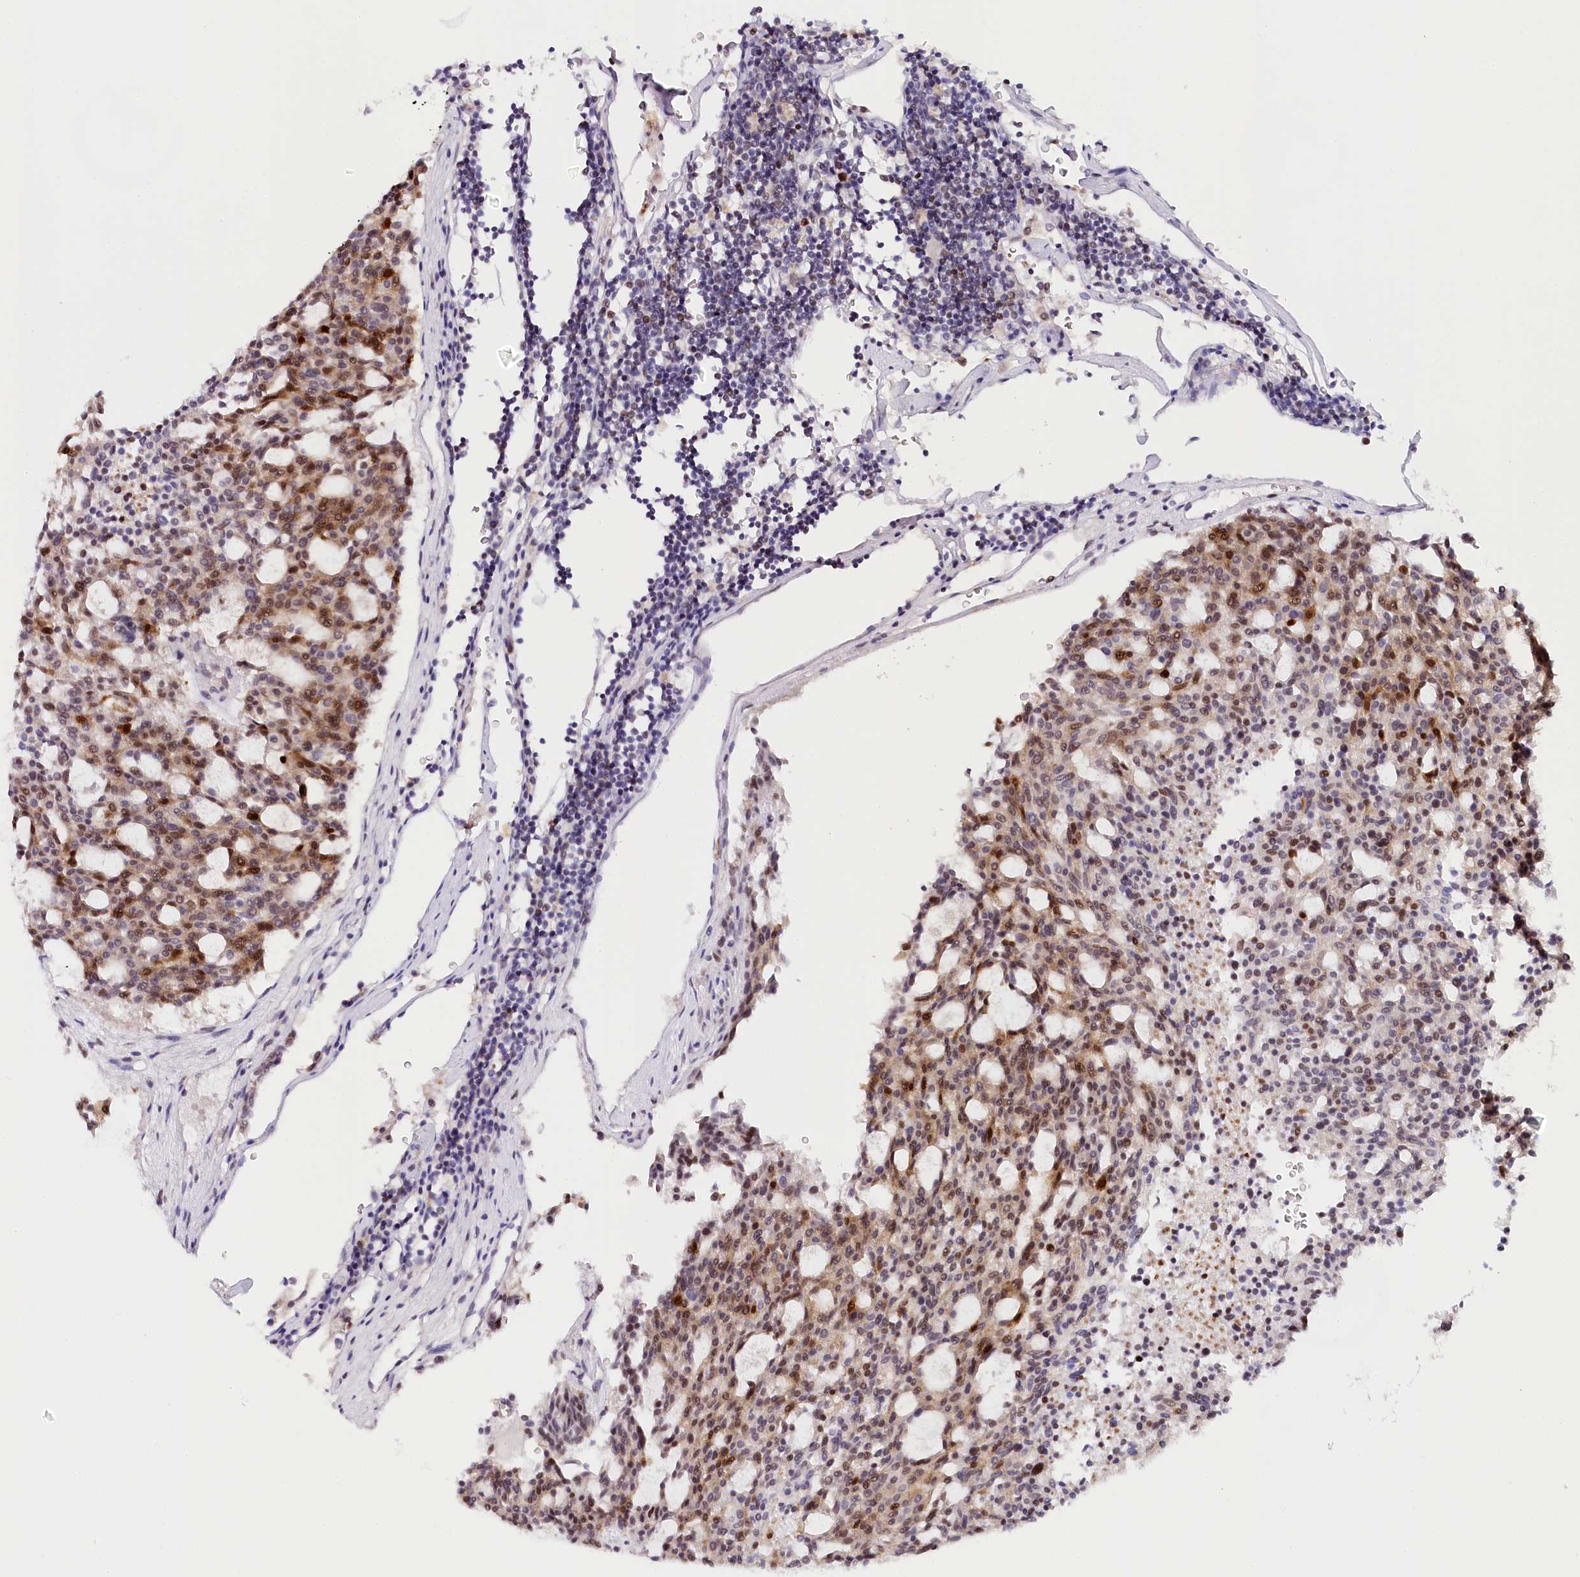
{"staining": {"intensity": "moderate", "quantity": ">75%", "location": "nuclear"}, "tissue": "carcinoid", "cell_type": "Tumor cells", "image_type": "cancer", "snomed": [{"axis": "morphology", "description": "Carcinoid, malignant, NOS"}, {"axis": "topography", "description": "Pancreas"}], "caption": "Human carcinoid stained with a brown dye displays moderate nuclear positive positivity in about >75% of tumor cells.", "gene": "TP53", "patient": {"sex": "female", "age": 54}}